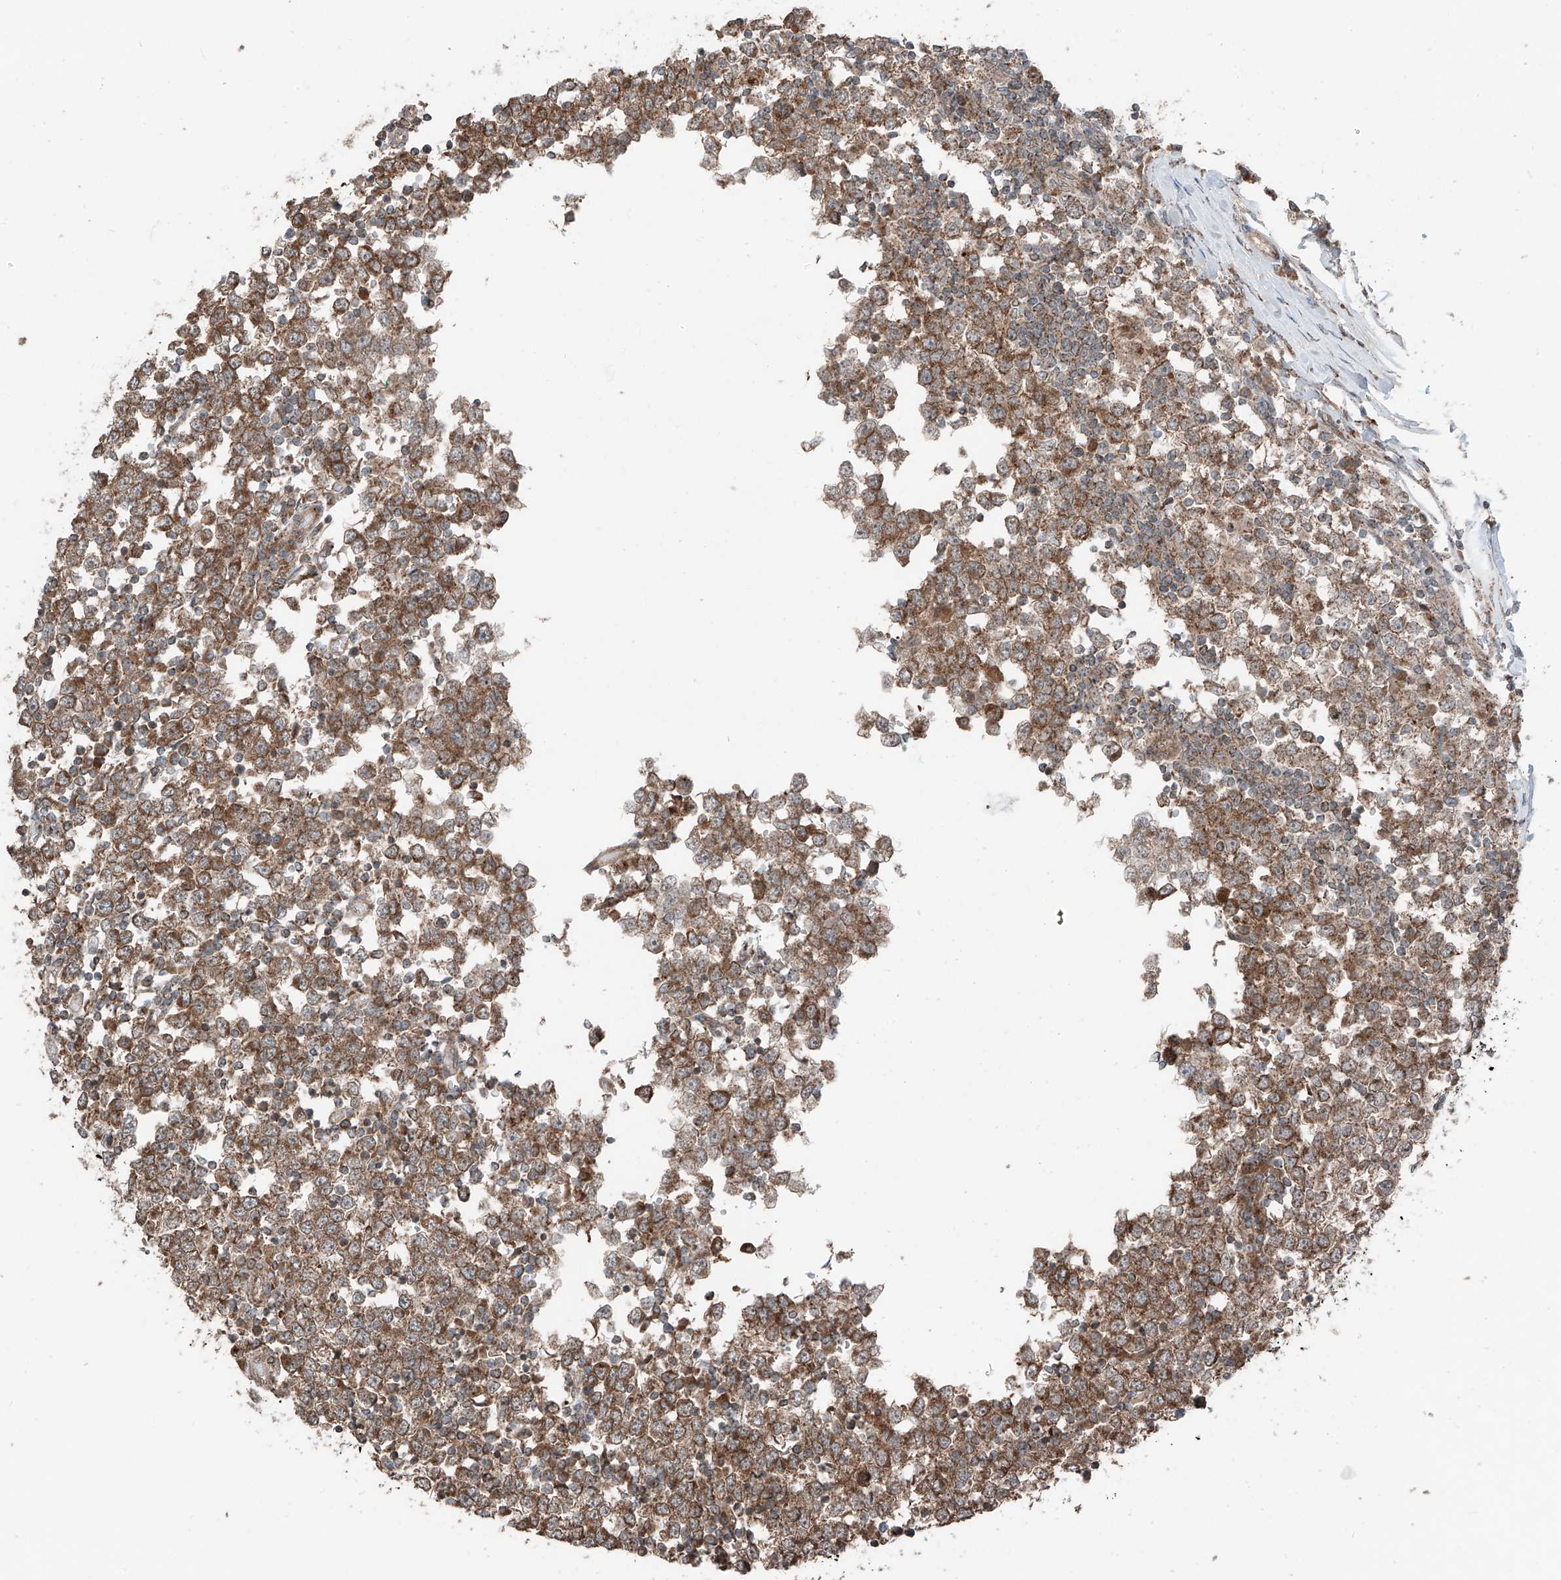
{"staining": {"intensity": "moderate", "quantity": ">75%", "location": "cytoplasmic/membranous"}, "tissue": "testis cancer", "cell_type": "Tumor cells", "image_type": "cancer", "snomed": [{"axis": "morphology", "description": "Seminoma, NOS"}, {"axis": "topography", "description": "Testis"}], "caption": "Moderate cytoplasmic/membranous staining is seen in about >75% of tumor cells in seminoma (testis).", "gene": "CEP162", "patient": {"sex": "male", "age": 65}}